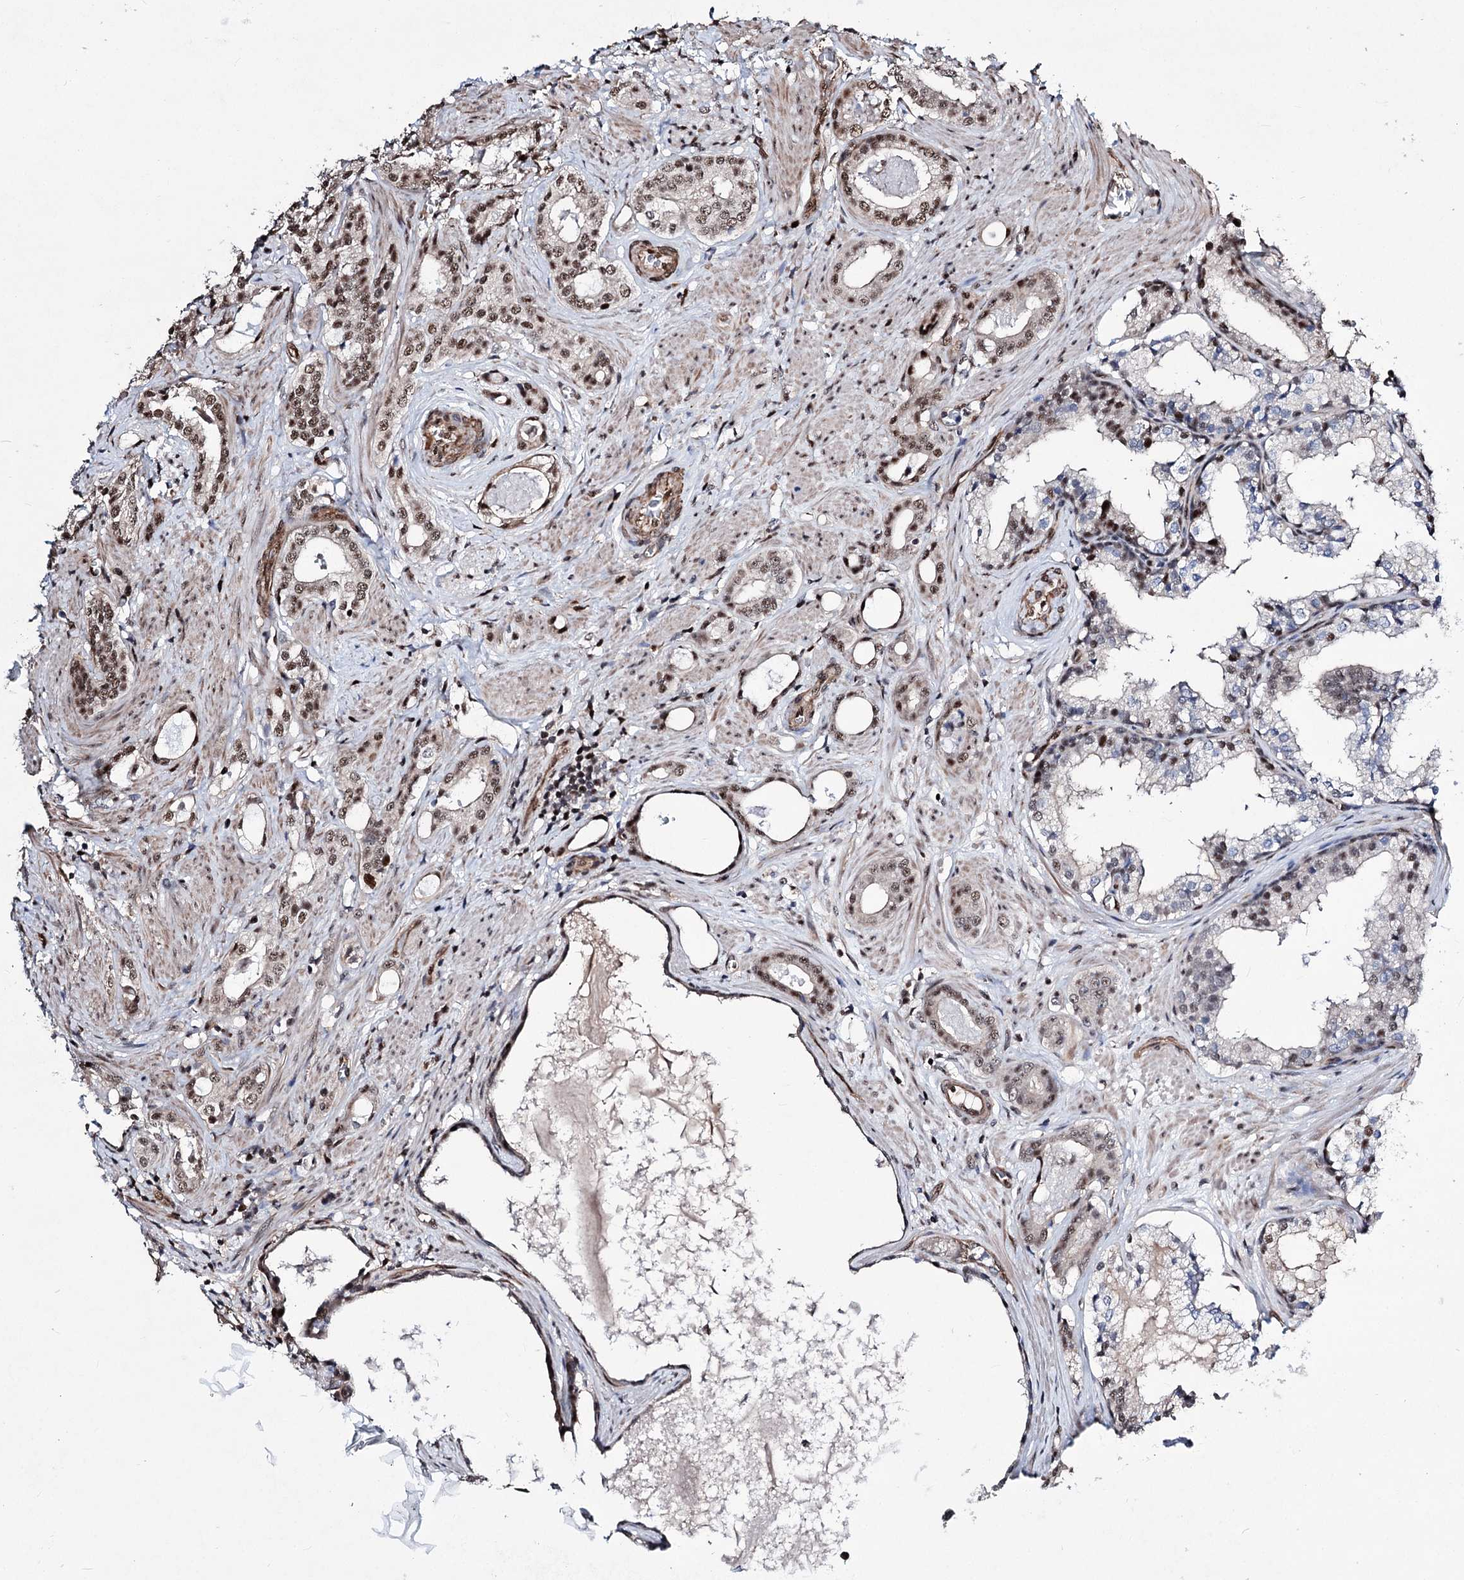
{"staining": {"intensity": "moderate", "quantity": "25%-75%", "location": "nuclear"}, "tissue": "prostate cancer", "cell_type": "Tumor cells", "image_type": "cancer", "snomed": [{"axis": "morphology", "description": "Adenocarcinoma, High grade"}, {"axis": "topography", "description": "Prostate"}], "caption": "Brown immunohistochemical staining in human prostate cancer (high-grade adenocarcinoma) demonstrates moderate nuclear expression in approximately 25%-75% of tumor cells. Nuclei are stained in blue.", "gene": "CHMP7", "patient": {"sex": "male", "age": 58}}